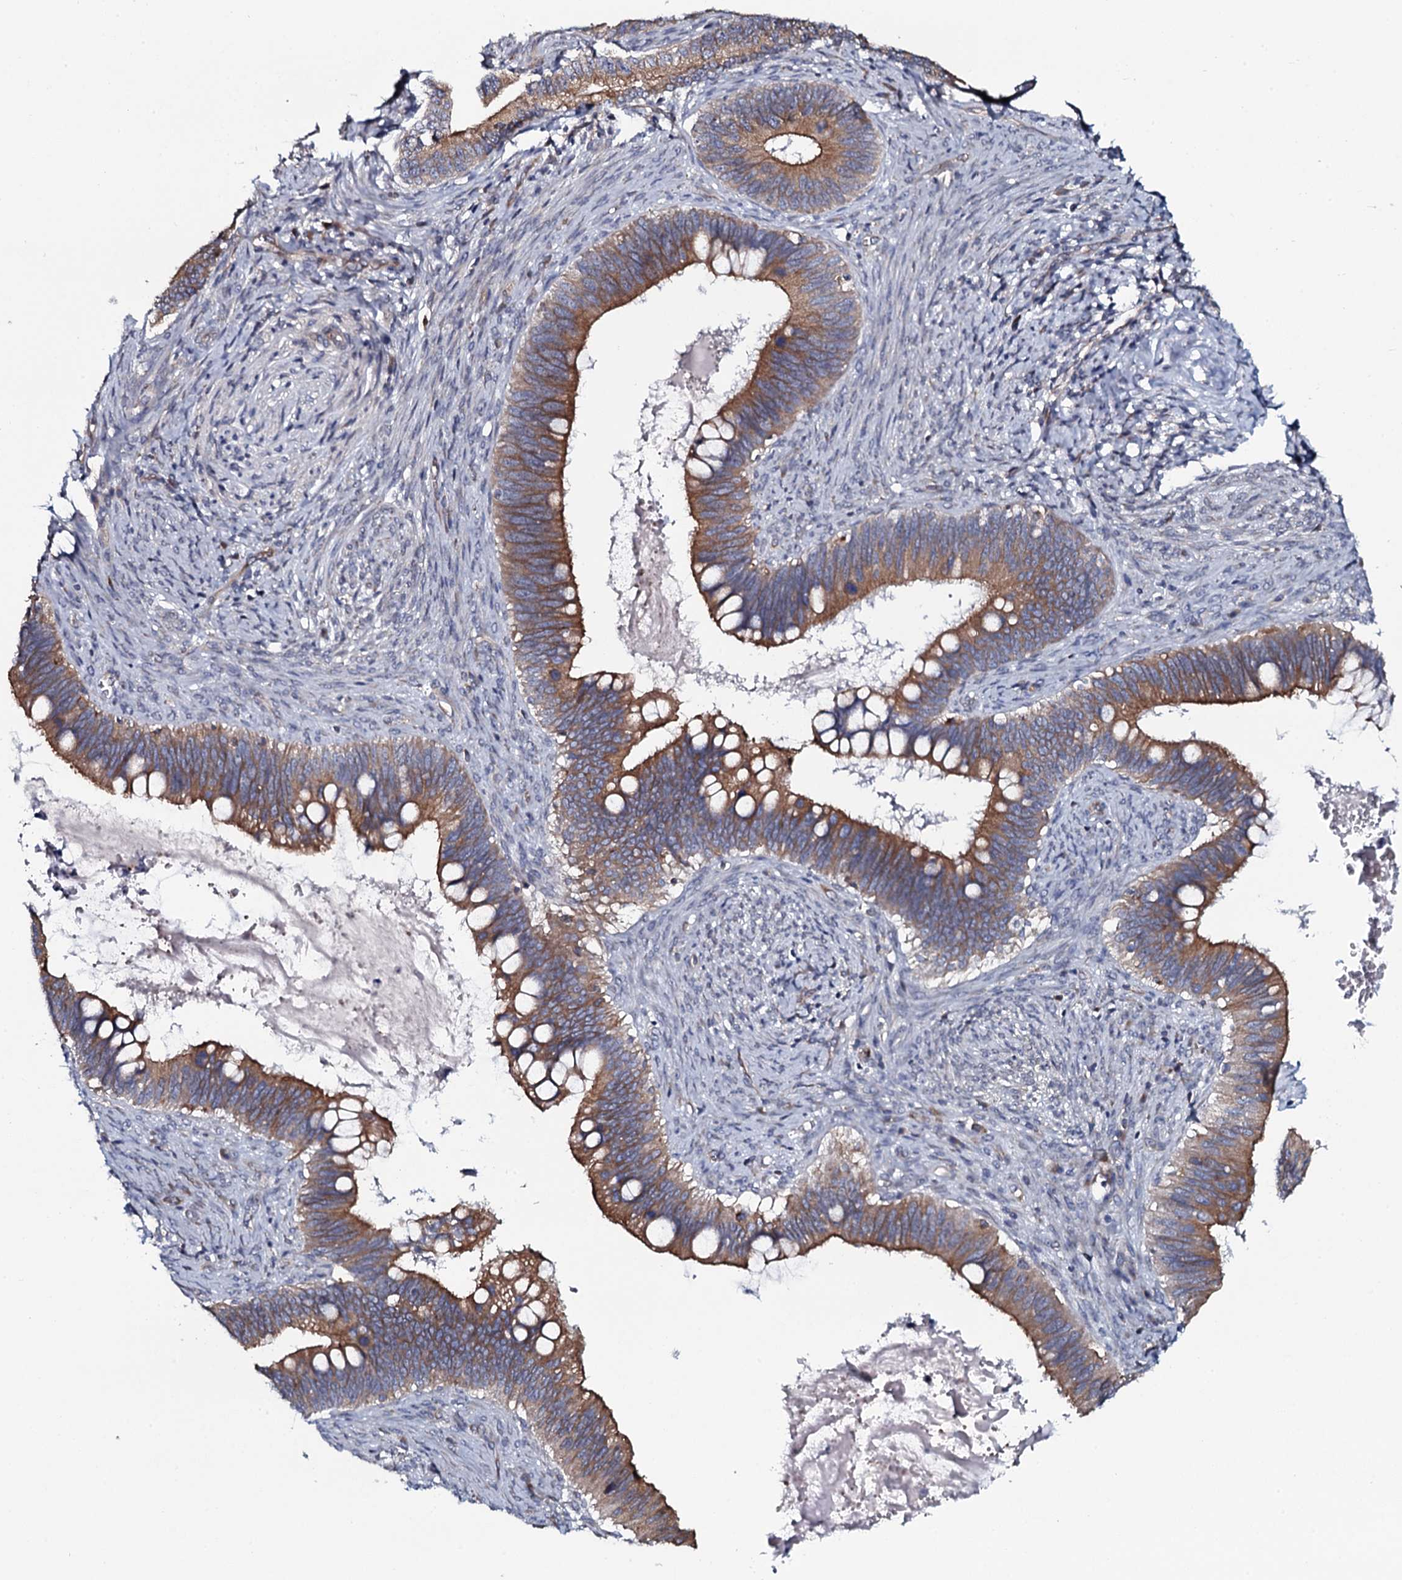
{"staining": {"intensity": "moderate", "quantity": ">75%", "location": "cytoplasmic/membranous"}, "tissue": "cervical cancer", "cell_type": "Tumor cells", "image_type": "cancer", "snomed": [{"axis": "morphology", "description": "Adenocarcinoma, NOS"}, {"axis": "topography", "description": "Cervix"}], "caption": "Immunohistochemistry (IHC) histopathology image of human cervical cancer stained for a protein (brown), which displays medium levels of moderate cytoplasmic/membranous staining in about >75% of tumor cells.", "gene": "TMEM151A", "patient": {"sex": "female", "age": 42}}